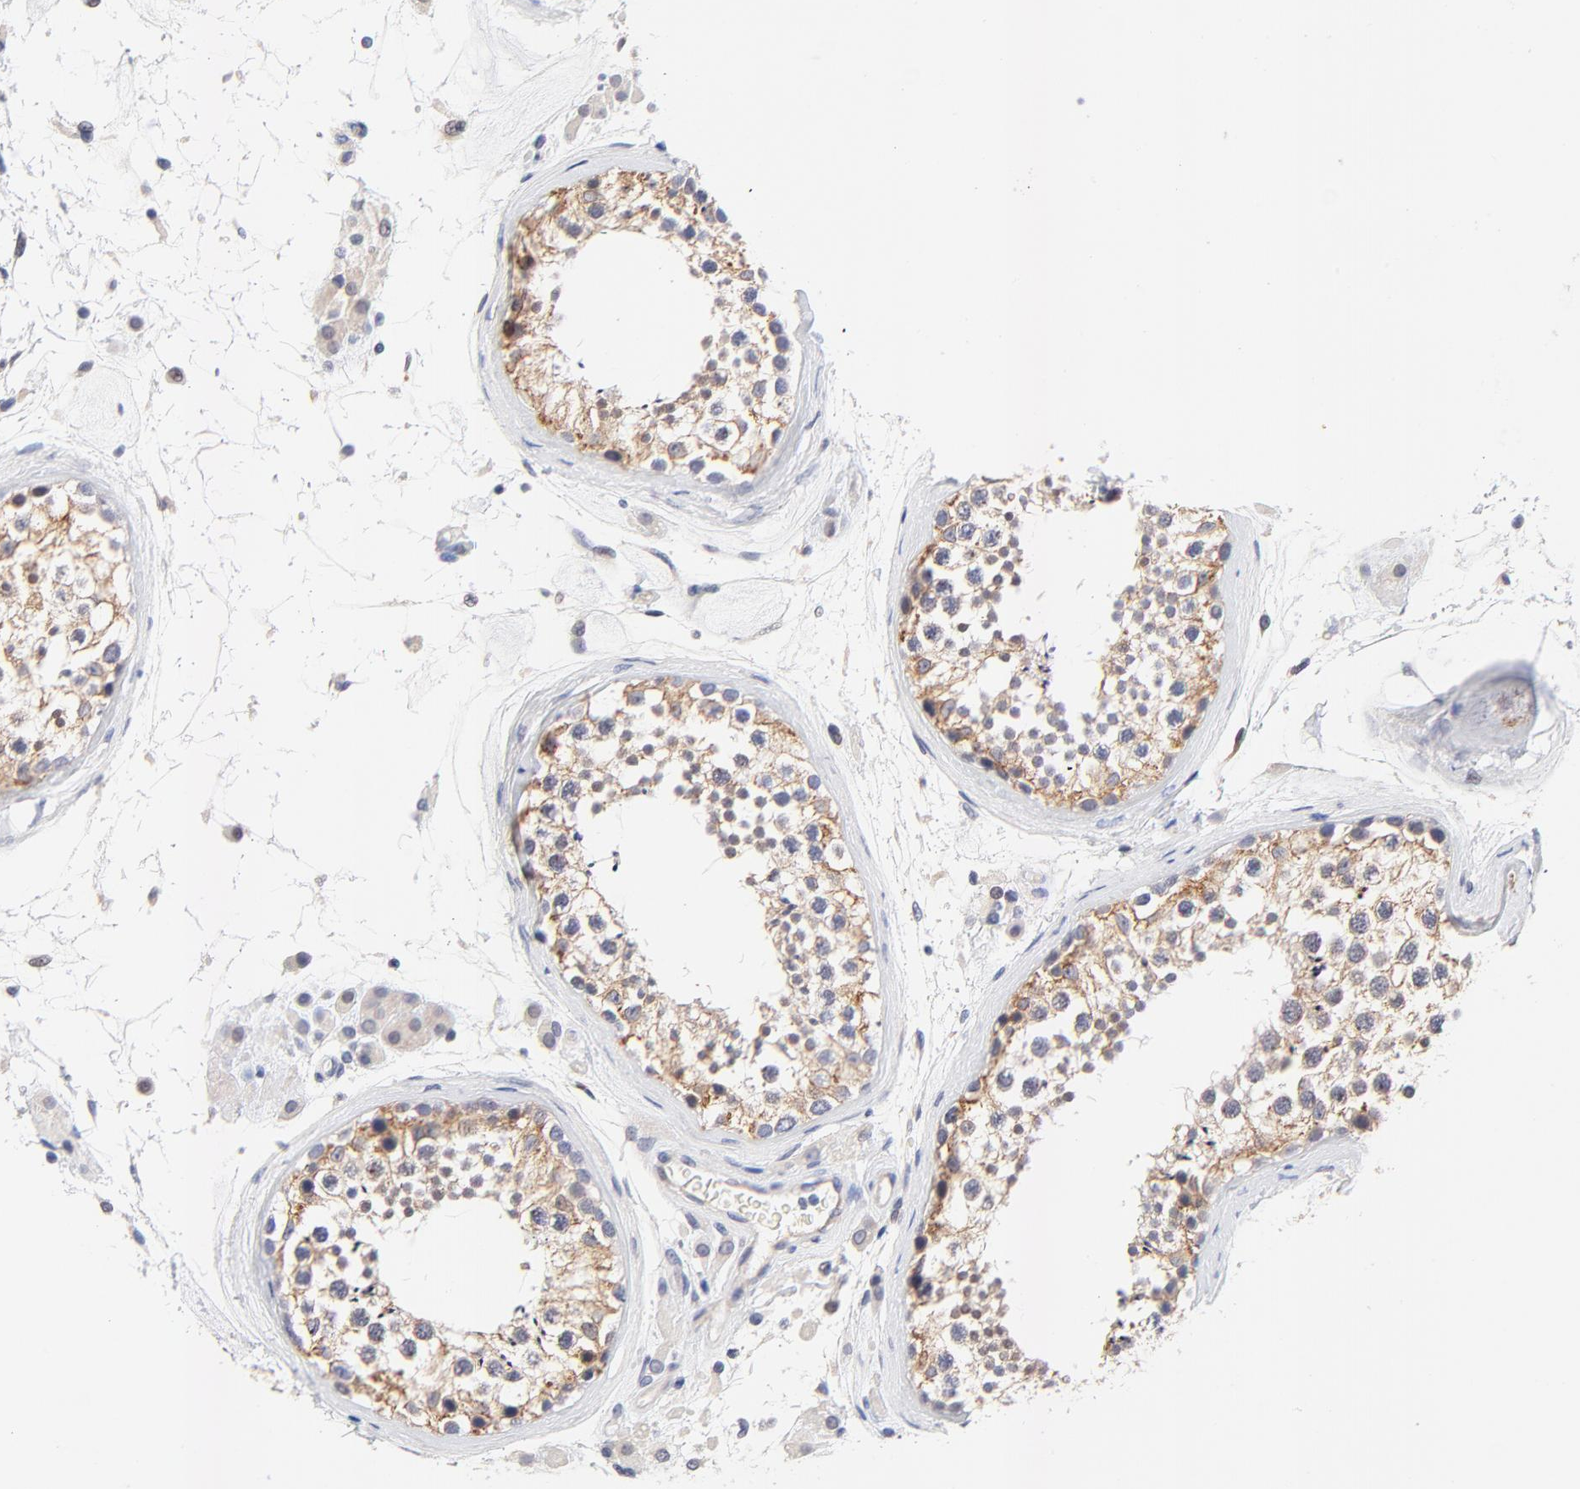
{"staining": {"intensity": "moderate", "quantity": ">75%", "location": "cytoplasmic/membranous"}, "tissue": "testis", "cell_type": "Cells in seminiferous ducts", "image_type": "normal", "snomed": [{"axis": "morphology", "description": "Normal tissue, NOS"}, {"axis": "topography", "description": "Testis"}], "caption": "Unremarkable testis was stained to show a protein in brown. There is medium levels of moderate cytoplasmic/membranous staining in approximately >75% of cells in seminiferous ducts. Ihc stains the protein in brown and the nuclei are stained blue.", "gene": "AFF2", "patient": {"sex": "male", "age": 46}}